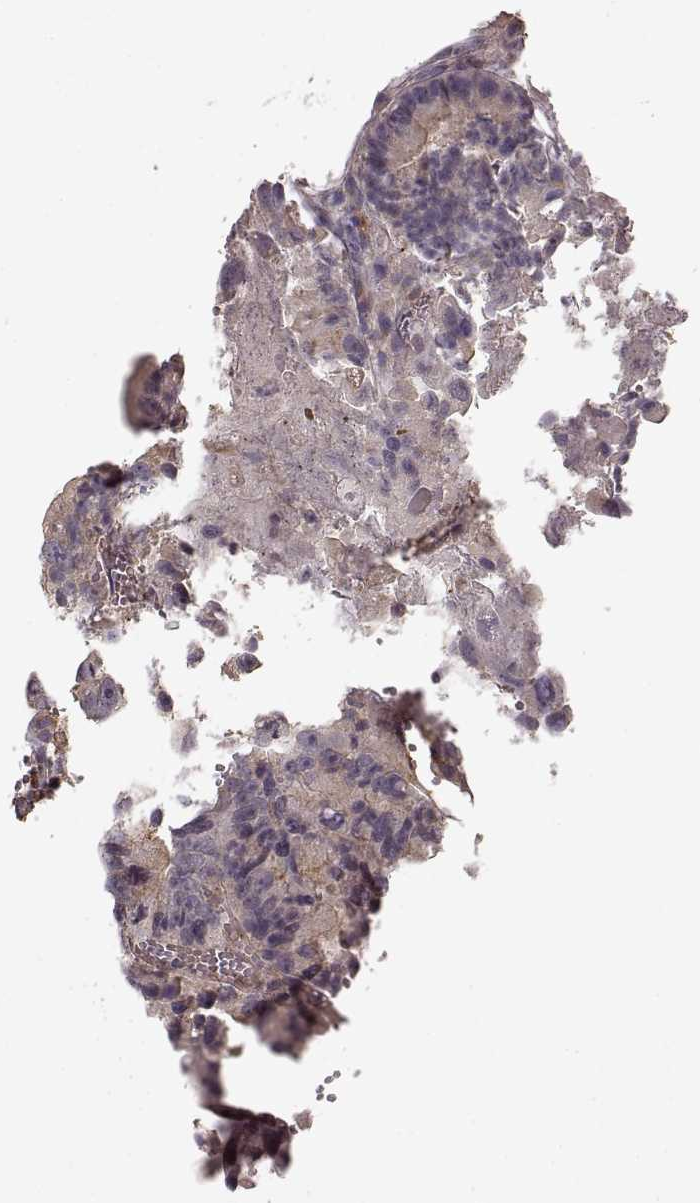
{"staining": {"intensity": "weak", "quantity": "<25%", "location": "cytoplasmic/membranous"}, "tissue": "colorectal cancer", "cell_type": "Tumor cells", "image_type": "cancer", "snomed": [{"axis": "morphology", "description": "Adenocarcinoma, NOS"}, {"axis": "topography", "description": "Colon"}], "caption": "Tumor cells show no significant positivity in colorectal adenocarcinoma.", "gene": "SLAIN2", "patient": {"sex": "female", "age": 86}}